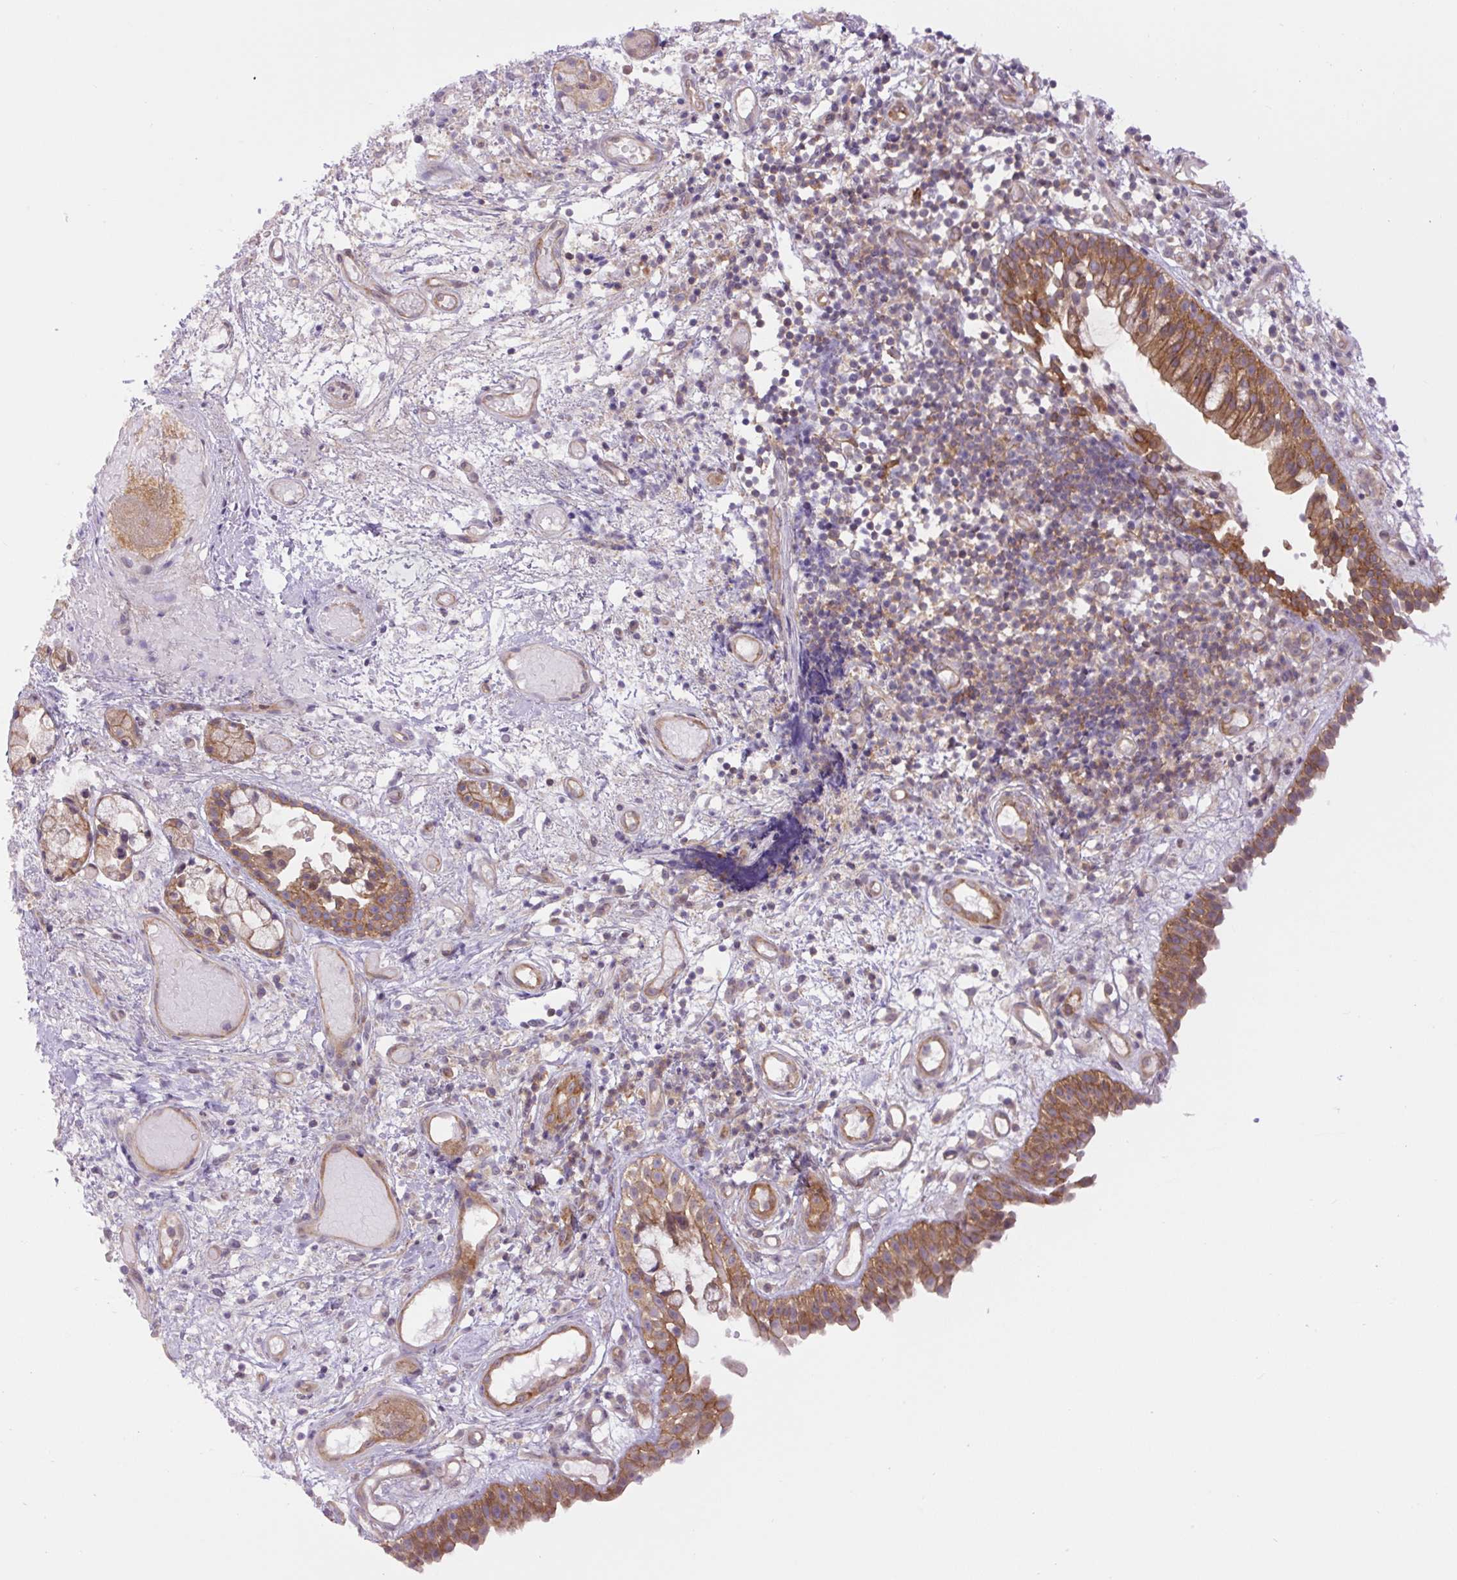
{"staining": {"intensity": "moderate", "quantity": ">75%", "location": "cytoplasmic/membranous"}, "tissue": "nasopharynx", "cell_type": "Respiratory epithelial cells", "image_type": "normal", "snomed": [{"axis": "morphology", "description": "Normal tissue, NOS"}, {"axis": "morphology", "description": "Inflammation, NOS"}, {"axis": "topography", "description": "Nasopharynx"}], "caption": "High-power microscopy captured an immunohistochemistry (IHC) histopathology image of normal nasopharynx, revealing moderate cytoplasmic/membranous positivity in approximately >75% of respiratory epithelial cells.", "gene": "MINK1", "patient": {"sex": "male", "age": 54}}